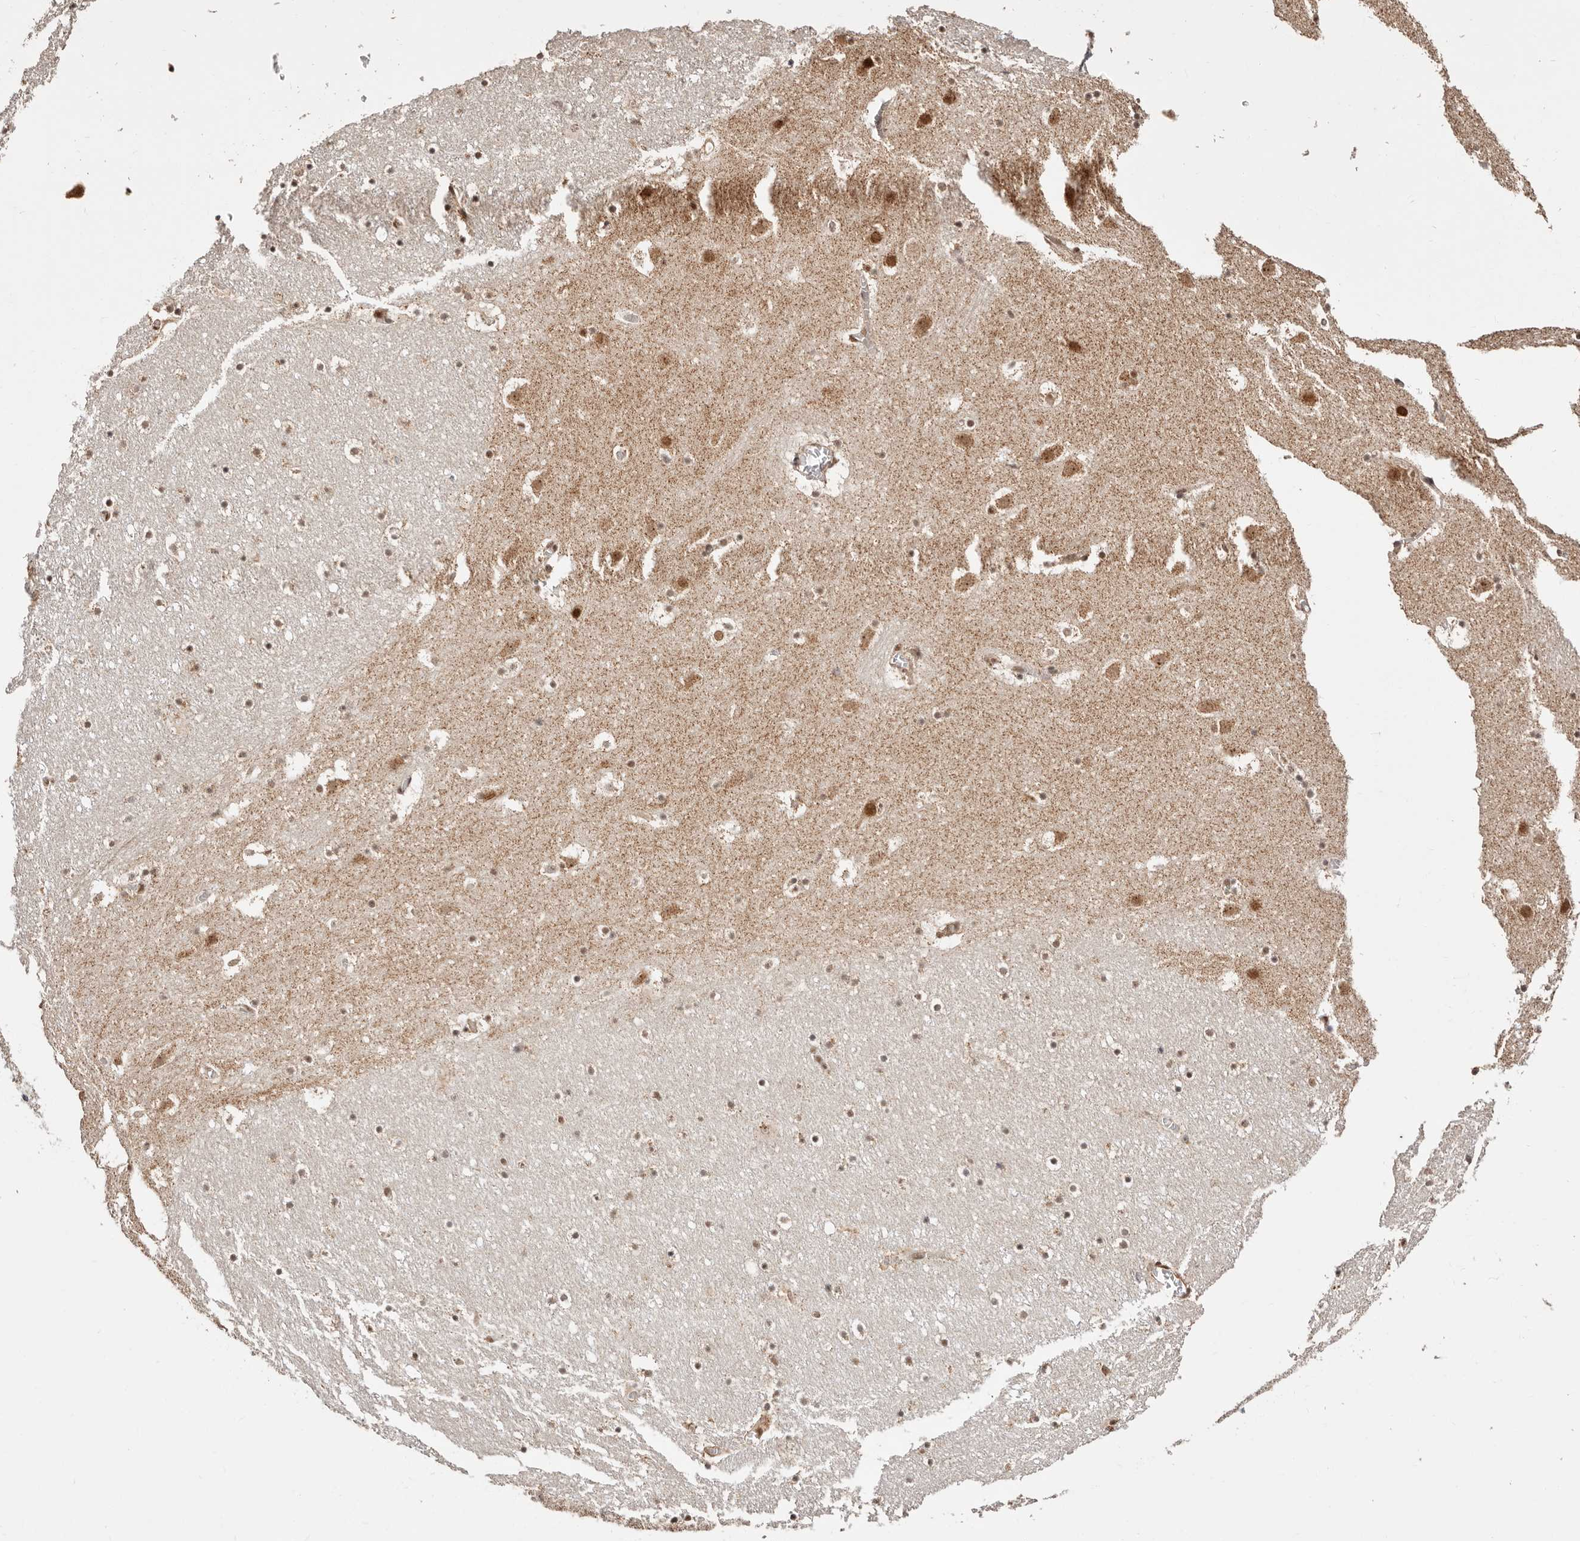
{"staining": {"intensity": "weak", "quantity": "<25%", "location": "cytoplasmic/membranous"}, "tissue": "caudate", "cell_type": "Glial cells", "image_type": "normal", "snomed": [{"axis": "morphology", "description": "Normal tissue, NOS"}, {"axis": "topography", "description": "Lateral ventricle wall"}], "caption": "Glial cells are negative for protein expression in benign human caudate. The staining was performed using DAB (3,3'-diaminobenzidine) to visualize the protein expression in brown, while the nuclei were stained in blue with hematoxylin (Magnification: 20x).", "gene": "CTNNBL1", "patient": {"sex": "male", "age": 45}}